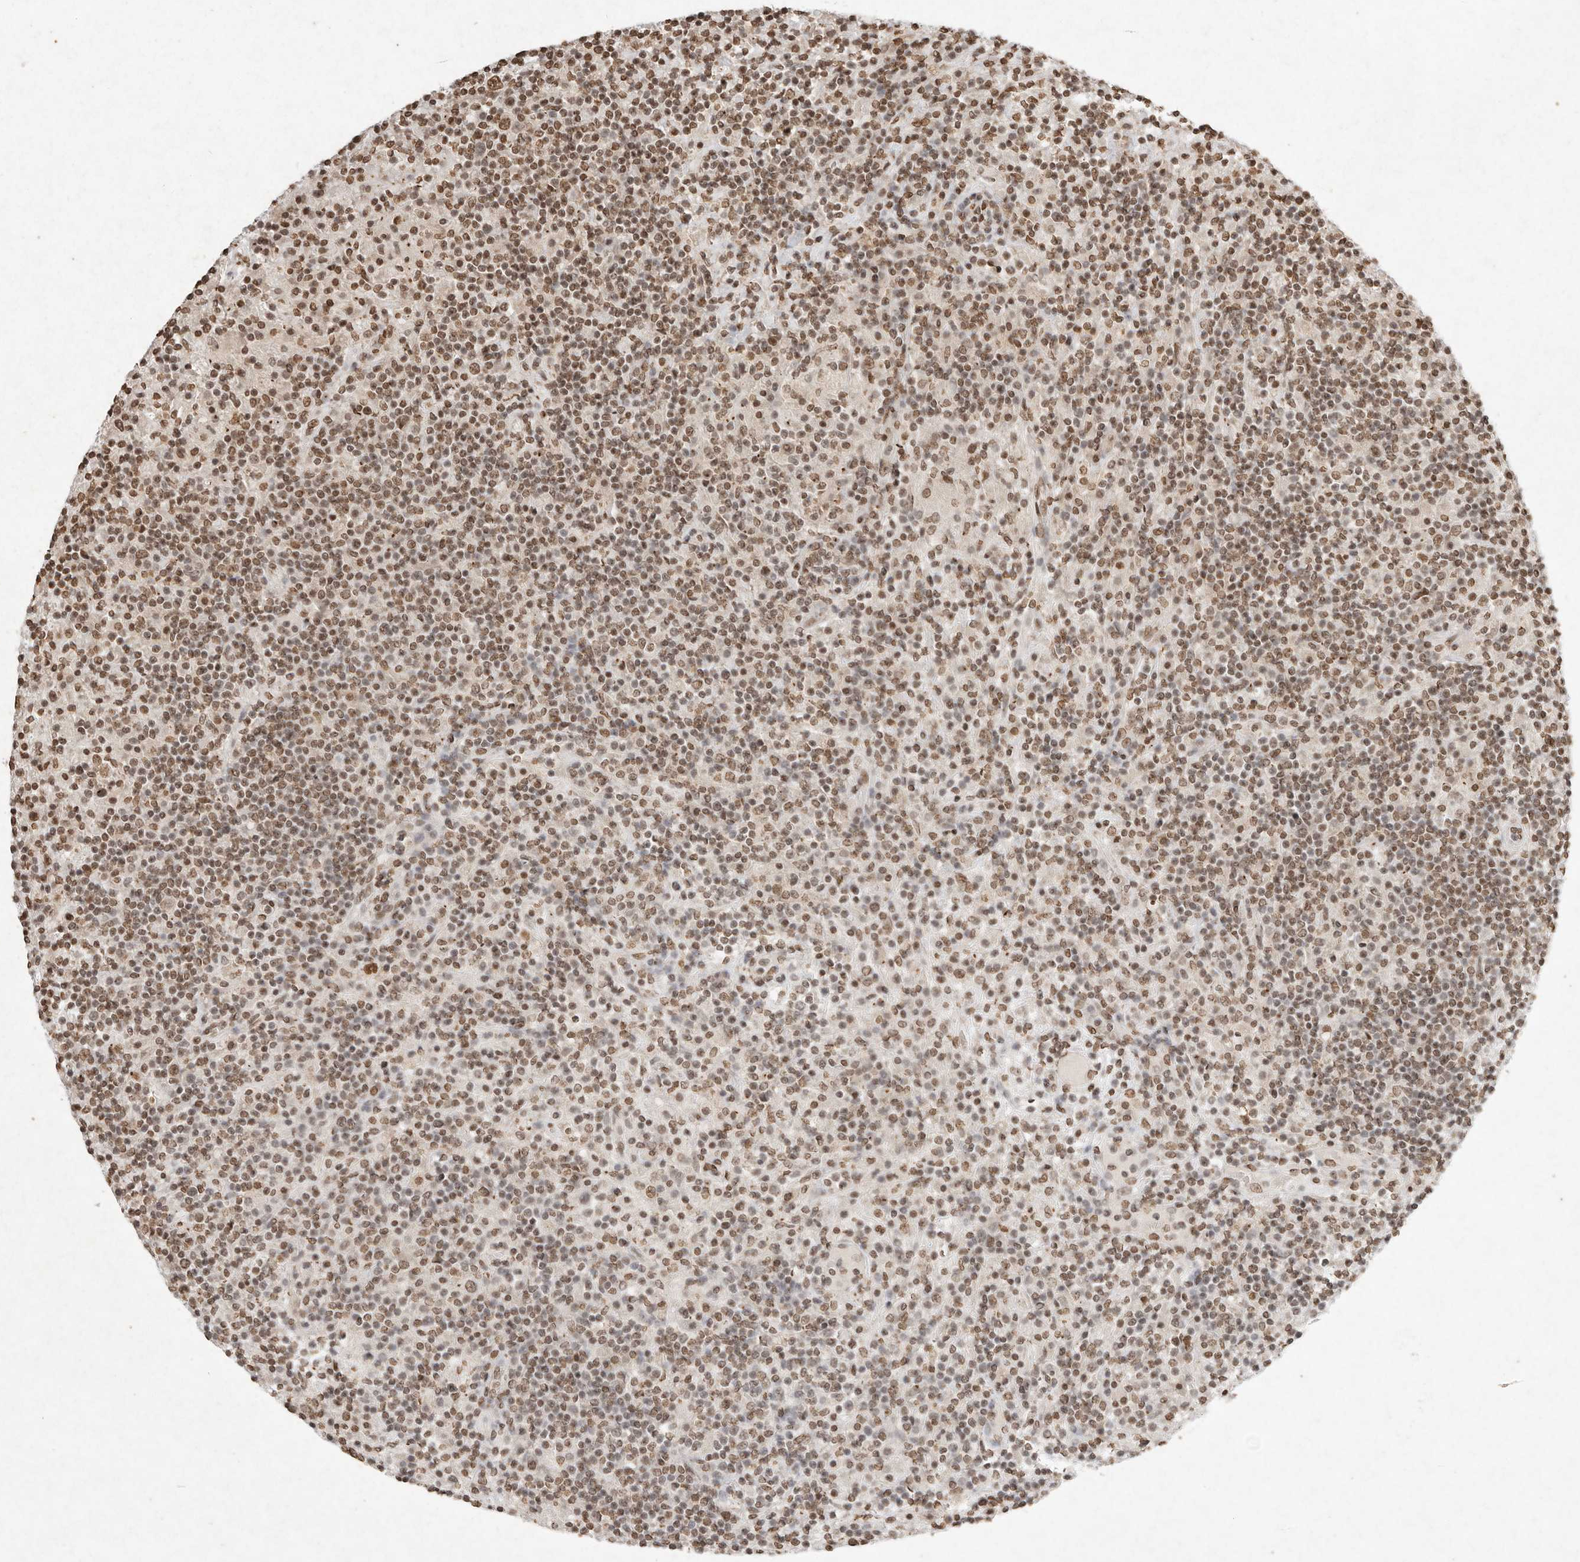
{"staining": {"intensity": "moderate", "quantity": ">75%", "location": "nuclear"}, "tissue": "lymphoma", "cell_type": "Tumor cells", "image_type": "cancer", "snomed": [{"axis": "morphology", "description": "Hodgkin's disease, NOS"}, {"axis": "topography", "description": "Lymph node"}], "caption": "Brown immunohistochemical staining in human Hodgkin's disease exhibits moderate nuclear positivity in about >75% of tumor cells.", "gene": "NKX3-2", "patient": {"sex": "male", "age": 70}}